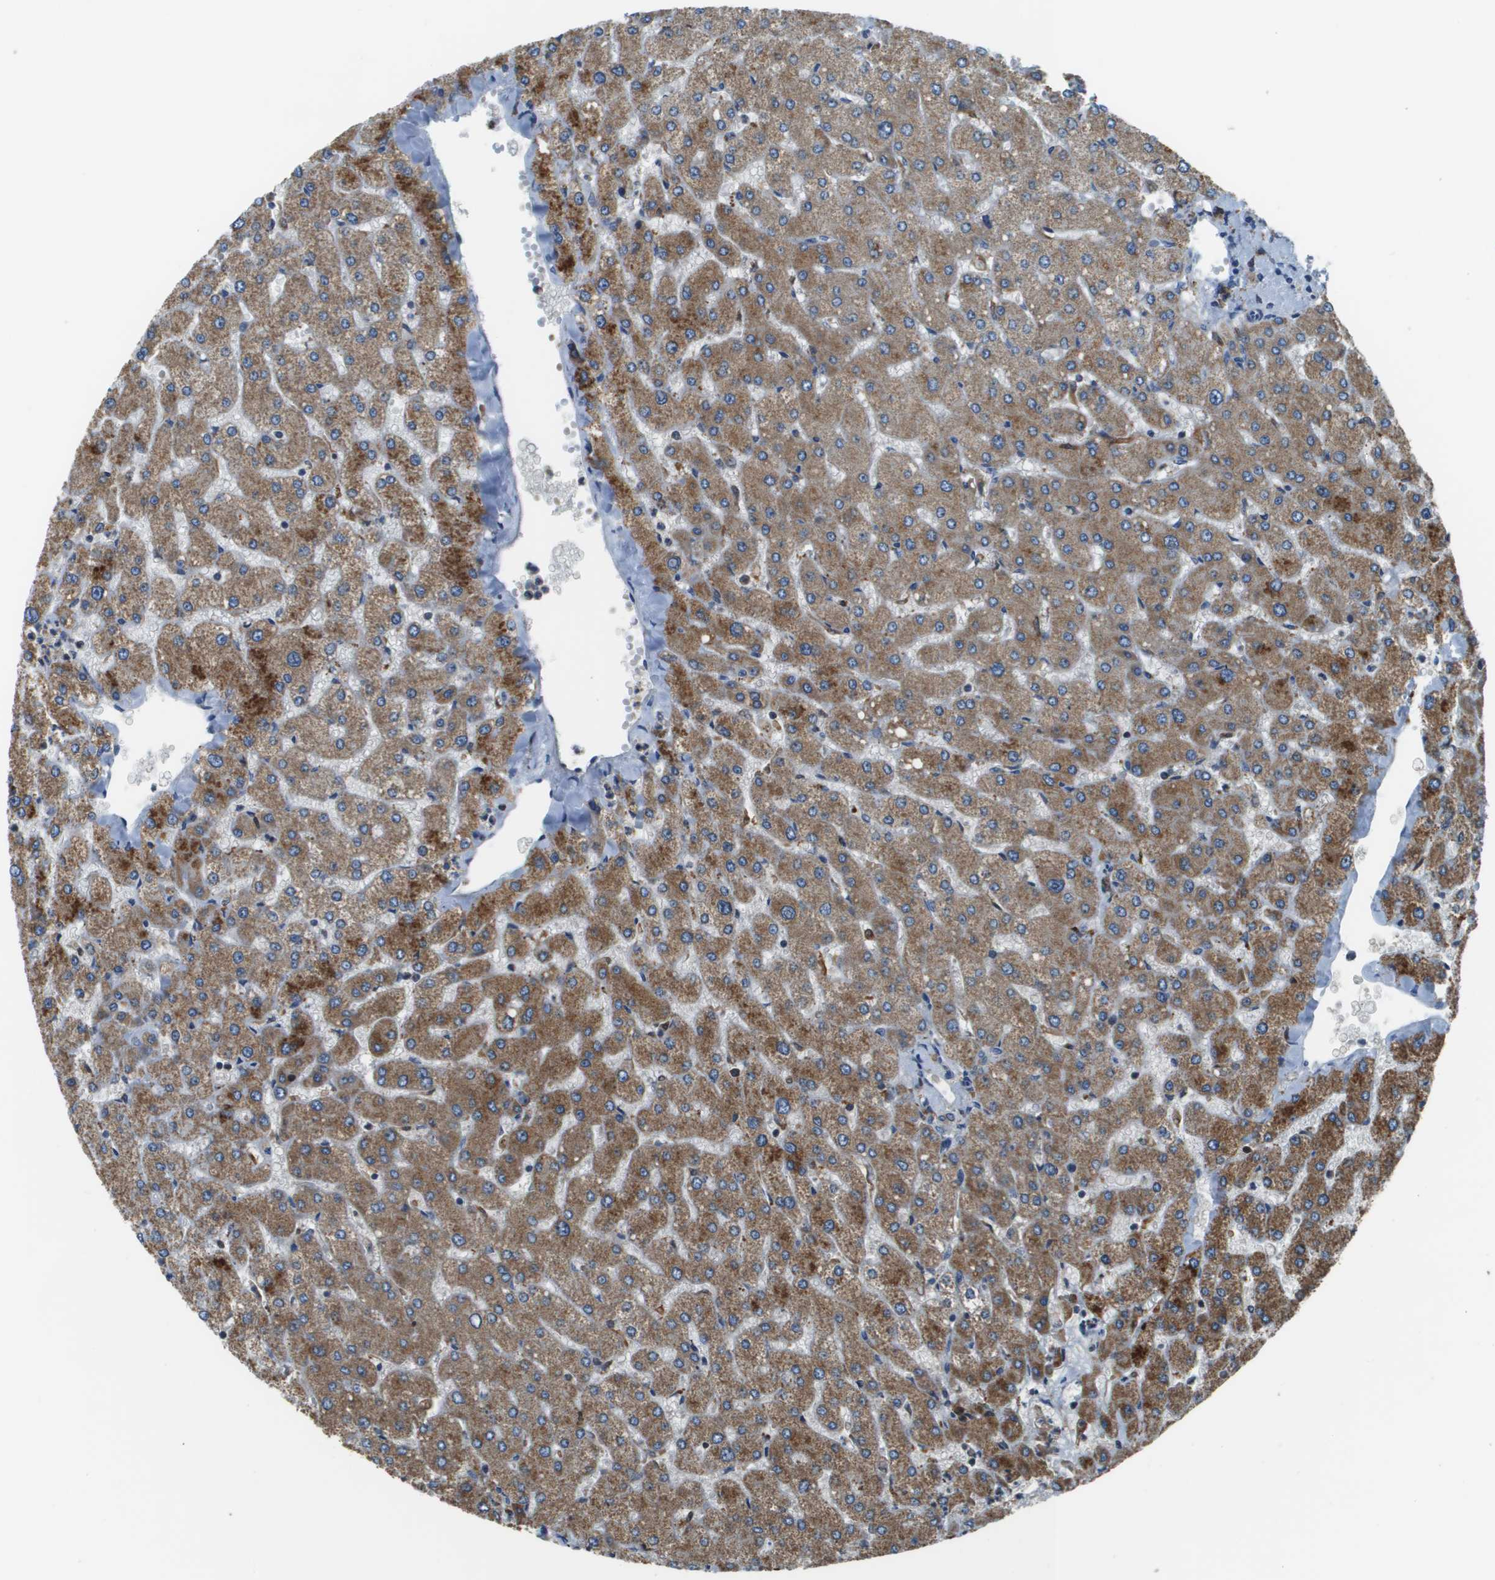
{"staining": {"intensity": "moderate", "quantity": ">75%", "location": "cytoplasmic/membranous"}, "tissue": "liver", "cell_type": "Cholangiocytes", "image_type": "normal", "snomed": [{"axis": "morphology", "description": "Normal tissue, NOS"}, {"axis": "topography", "description": "Liver"}], "caption": "Unremarkable liver shows moderate cytoplasmic/membranous staining in approximately >75% of cholangiocytes Using DAB (brown) and hematoxylin (blue) stains, captured at high magnification using brightfield microscopy..", "gene": "CNPY3", "patient": {"sex": "male", "age": 55}}